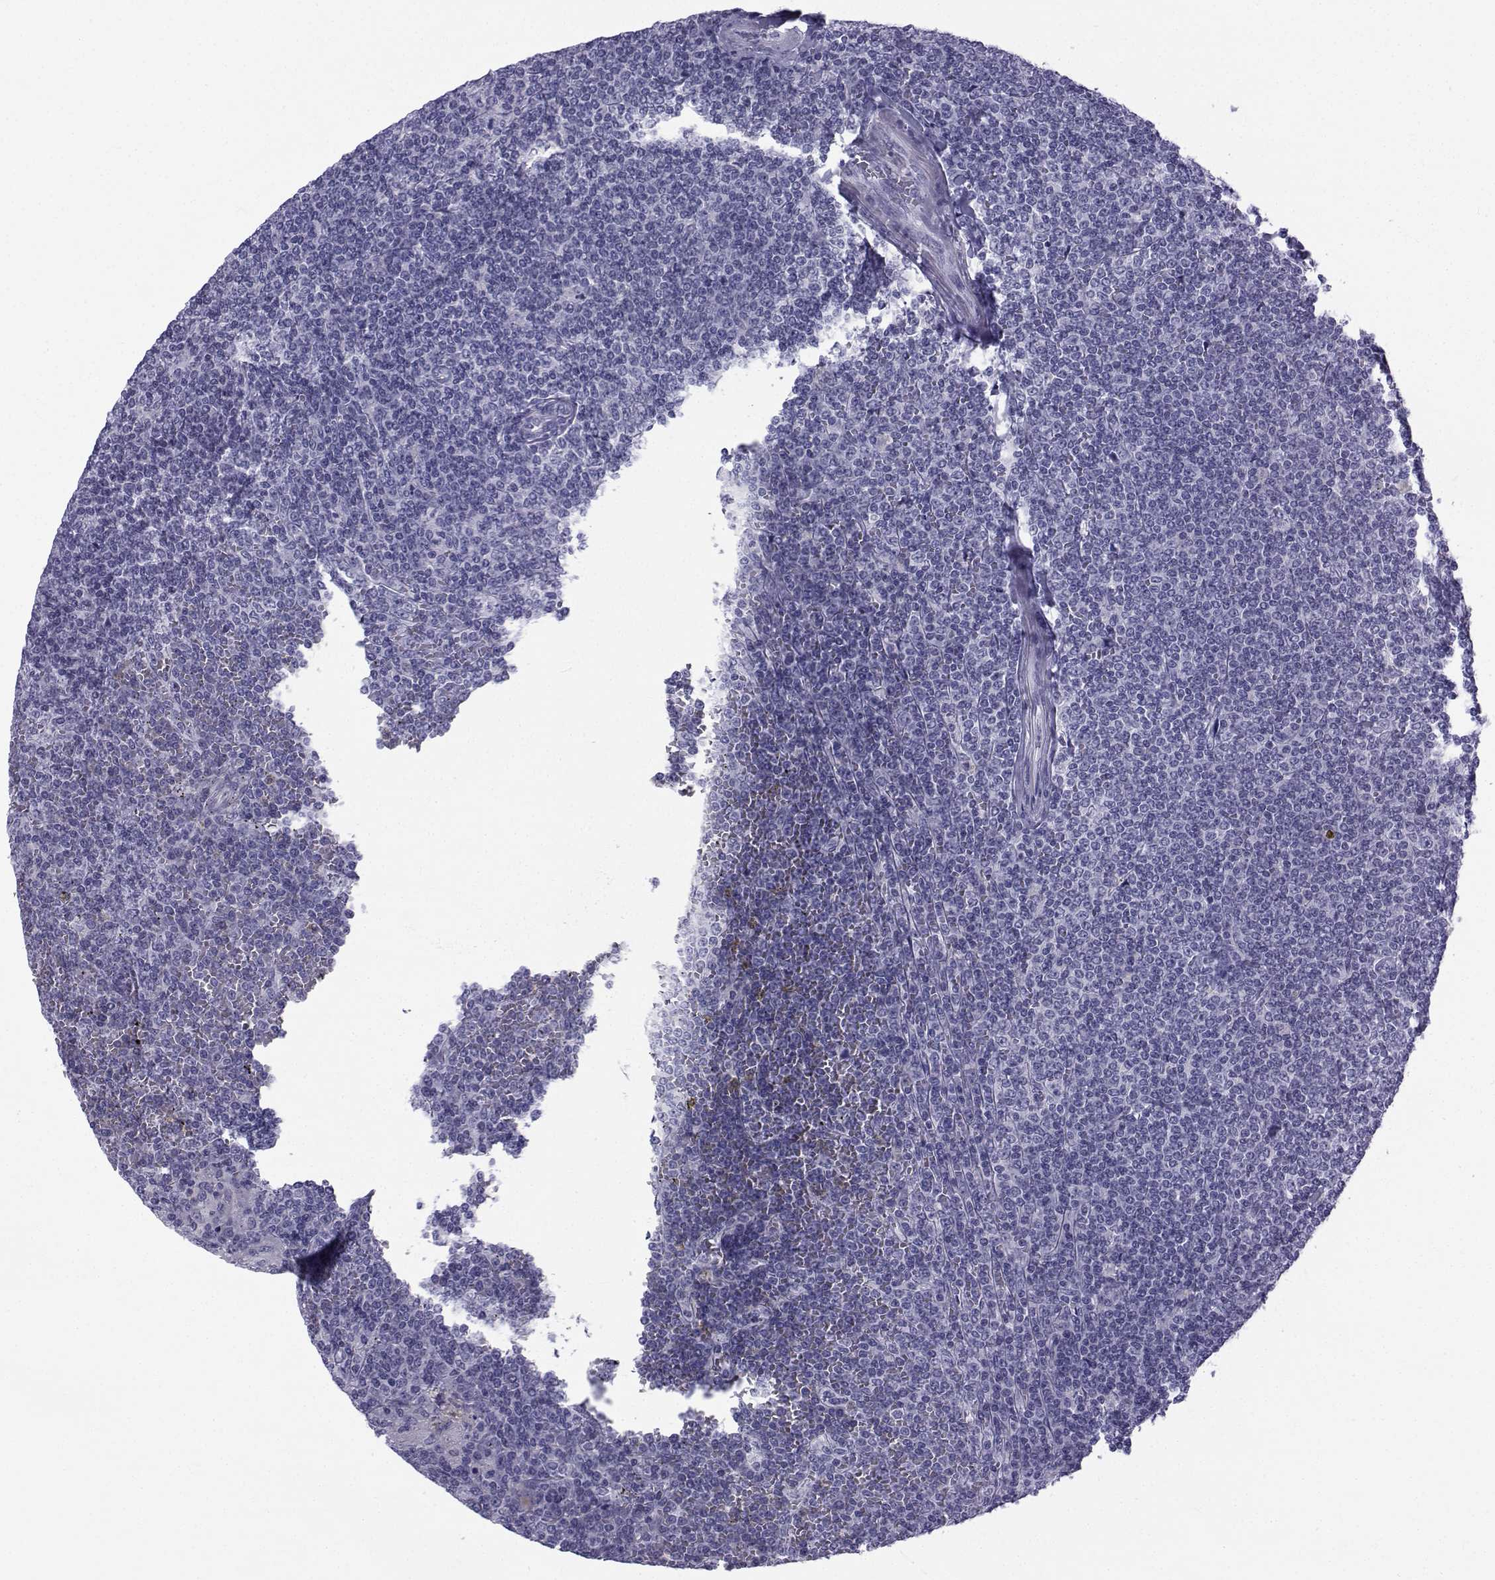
{"staining": {"intensity": "negative", "quantity": "none", "location": "none"}, "tissue": "lymphoma", "cell_type": "Tumor cells", "image_type": "cancer", "snomed": [{"axis": "morphology", "description": "Malignant lymphoma, non-Hodgkin's type, Low grade"}, {"axis": "topography", "description": "Spleen"}], "caption": "Image shows no significant protein expression in tumor cells of lymphoma. (Brightfield microscopy of DAB (3,3'-diaminobenzidine) immunohistochemistry at high magnification).", "gene": "SPANXD", "patient": {"sex": "female", "age": 19}}